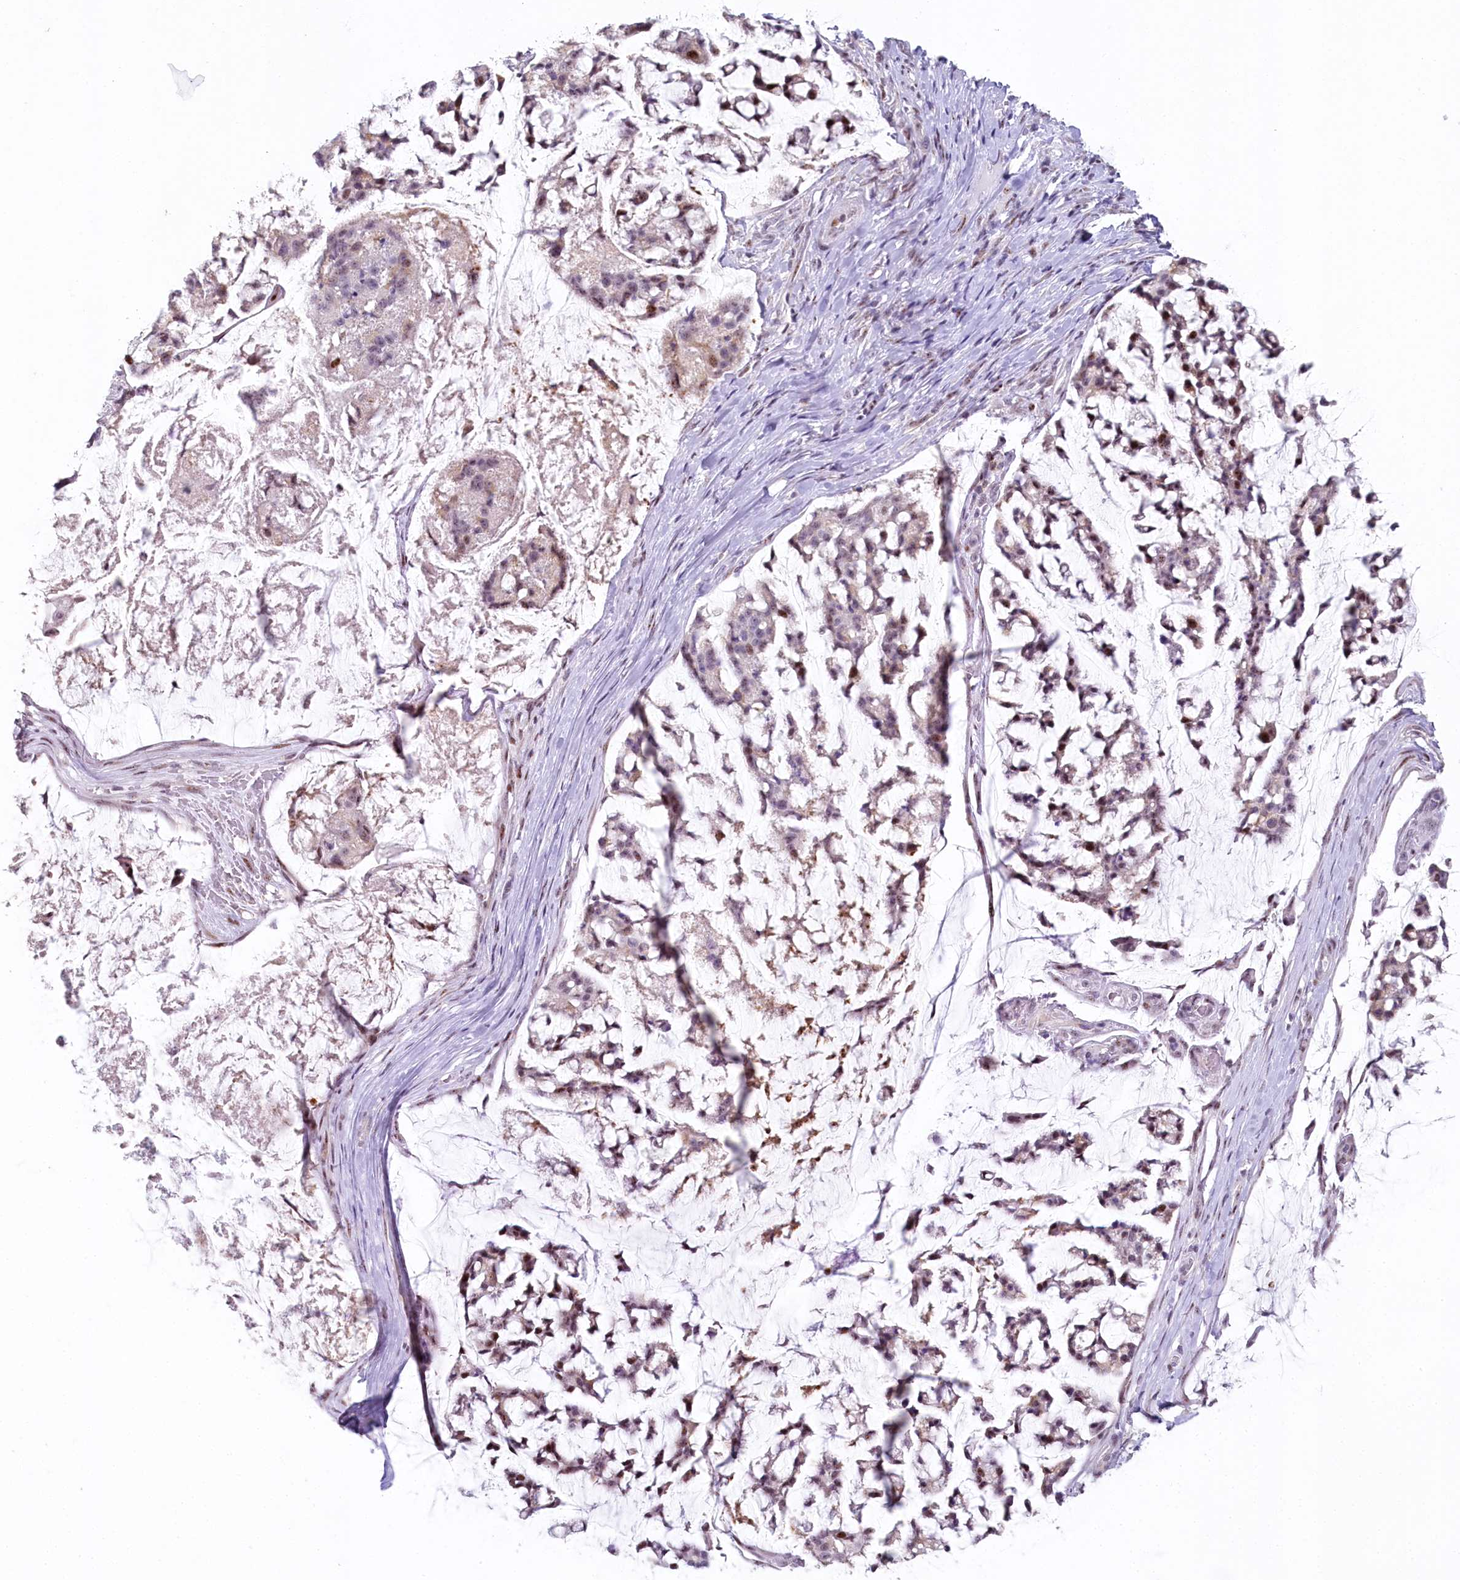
{"staining": {"intensity": "moderate", "quantity": "25%-75%", "location": "nuclear"}, "tissue": "stomach cancer", "cell_type": "Tumor cells", "image_type": "cancer", "snomed": [{"axis": "morphology", "description": "Adenocarcinoma, NOS"}, {"axis": "topography", "description": "Stomach, lower"}], "caption": "DAB immunohistochemical staining of human adenocarcinoma (stomach) reveals moderate nuclear protein positivity in about 25%-75% of tumor cells. (IHC, brightfield microscopy, high magnification).", "gene": "HPD", "patient": {"sex": "male", "age": 67}}